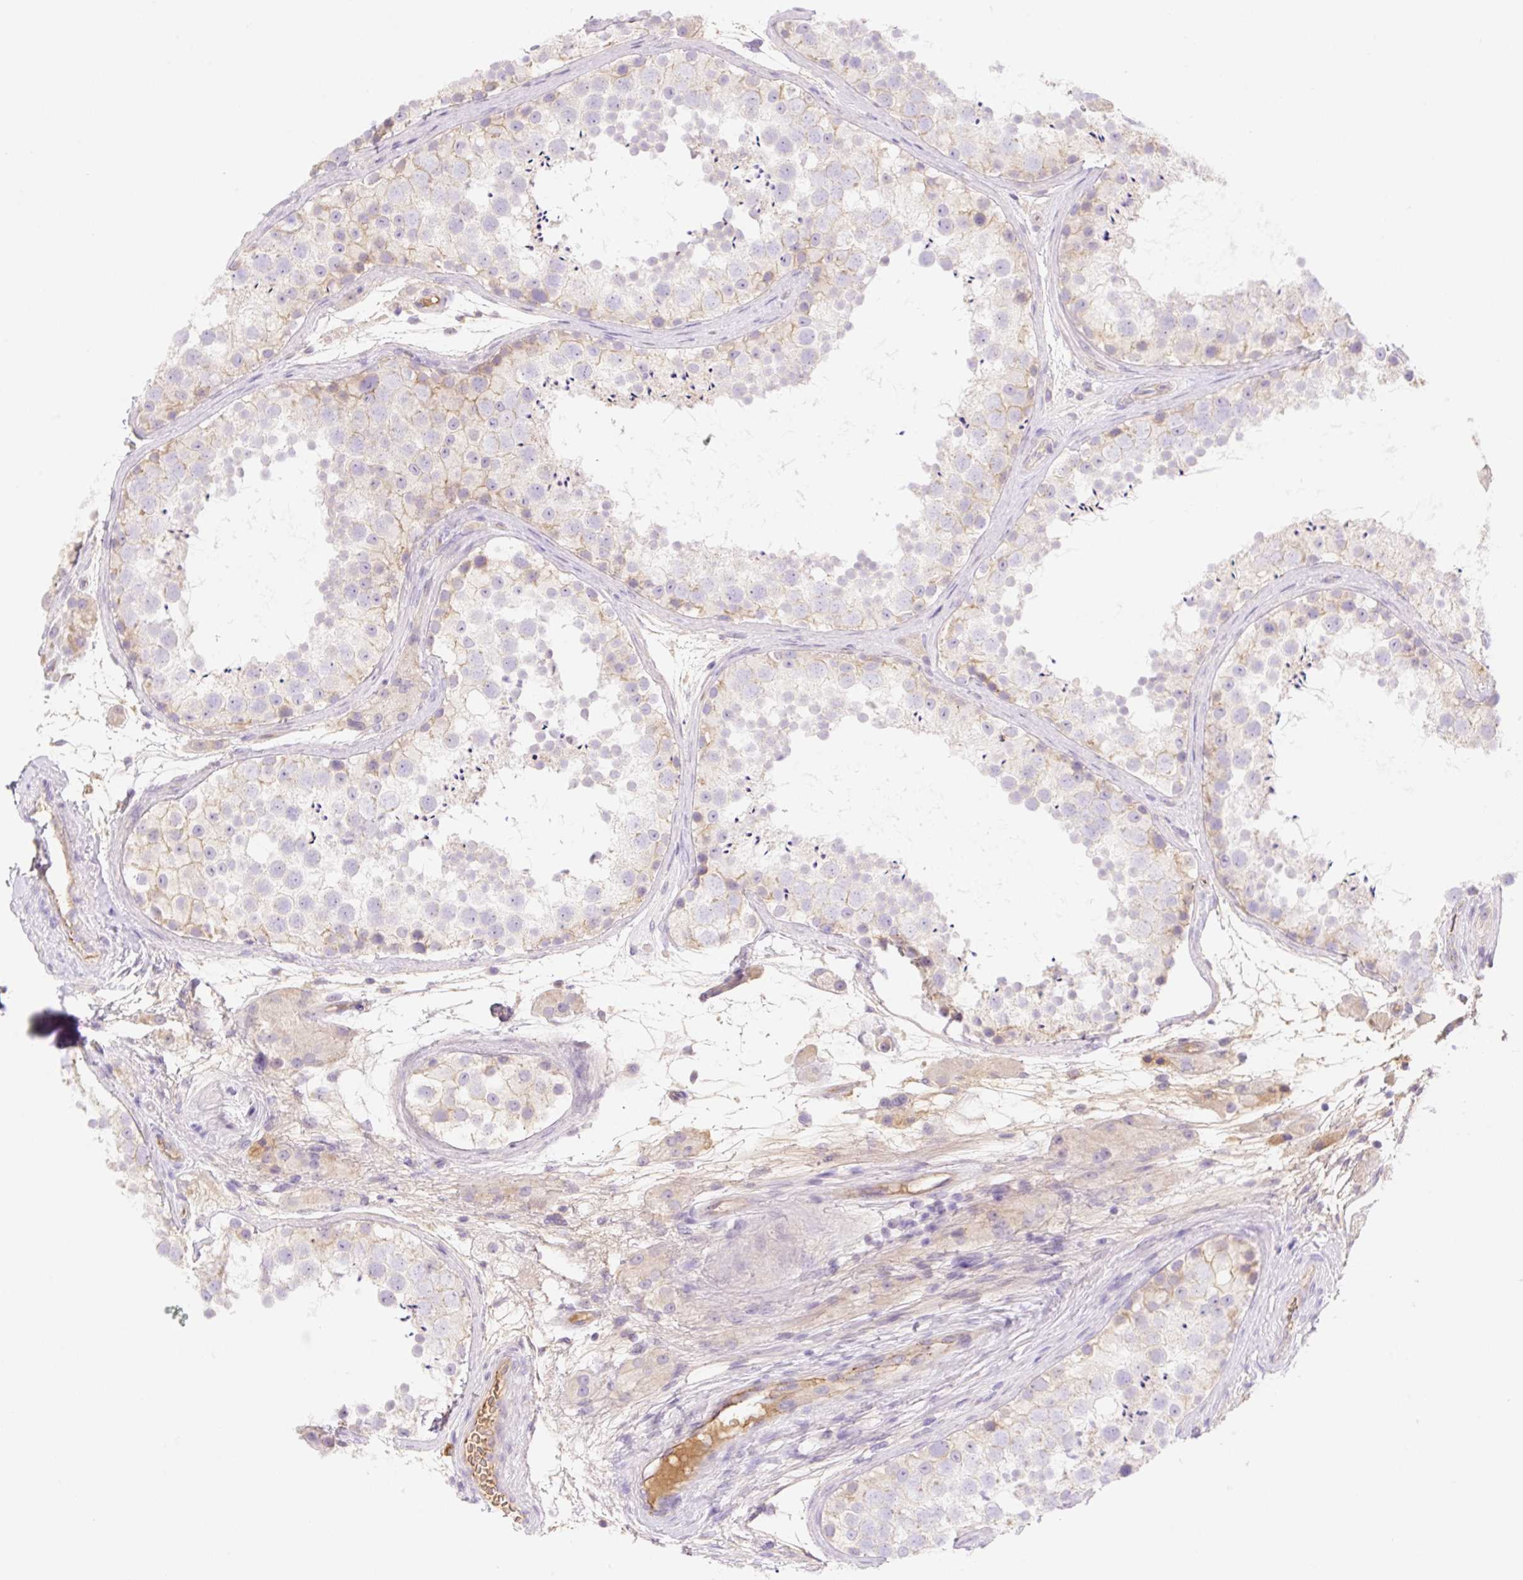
{"staining": {"intensity": "weak", "quantity": "<25%", "location": "cytoplasmic/membranous"}, "tissue": "testis", "cell_type": "Cells in seminiferous ducts", "image_type": "normal", "snomed": [{"axis": "morphology", "description": "Normal tissue, NOS"}, {"axis": "topography", "description": "Testis"}], "caption": "Immunohistochemistry (IHC) of normal testis displays no positivity in cells in seminiferous ducts.", "gene": "DENND5A", "patient": {"sex": "male", "age": 41}}